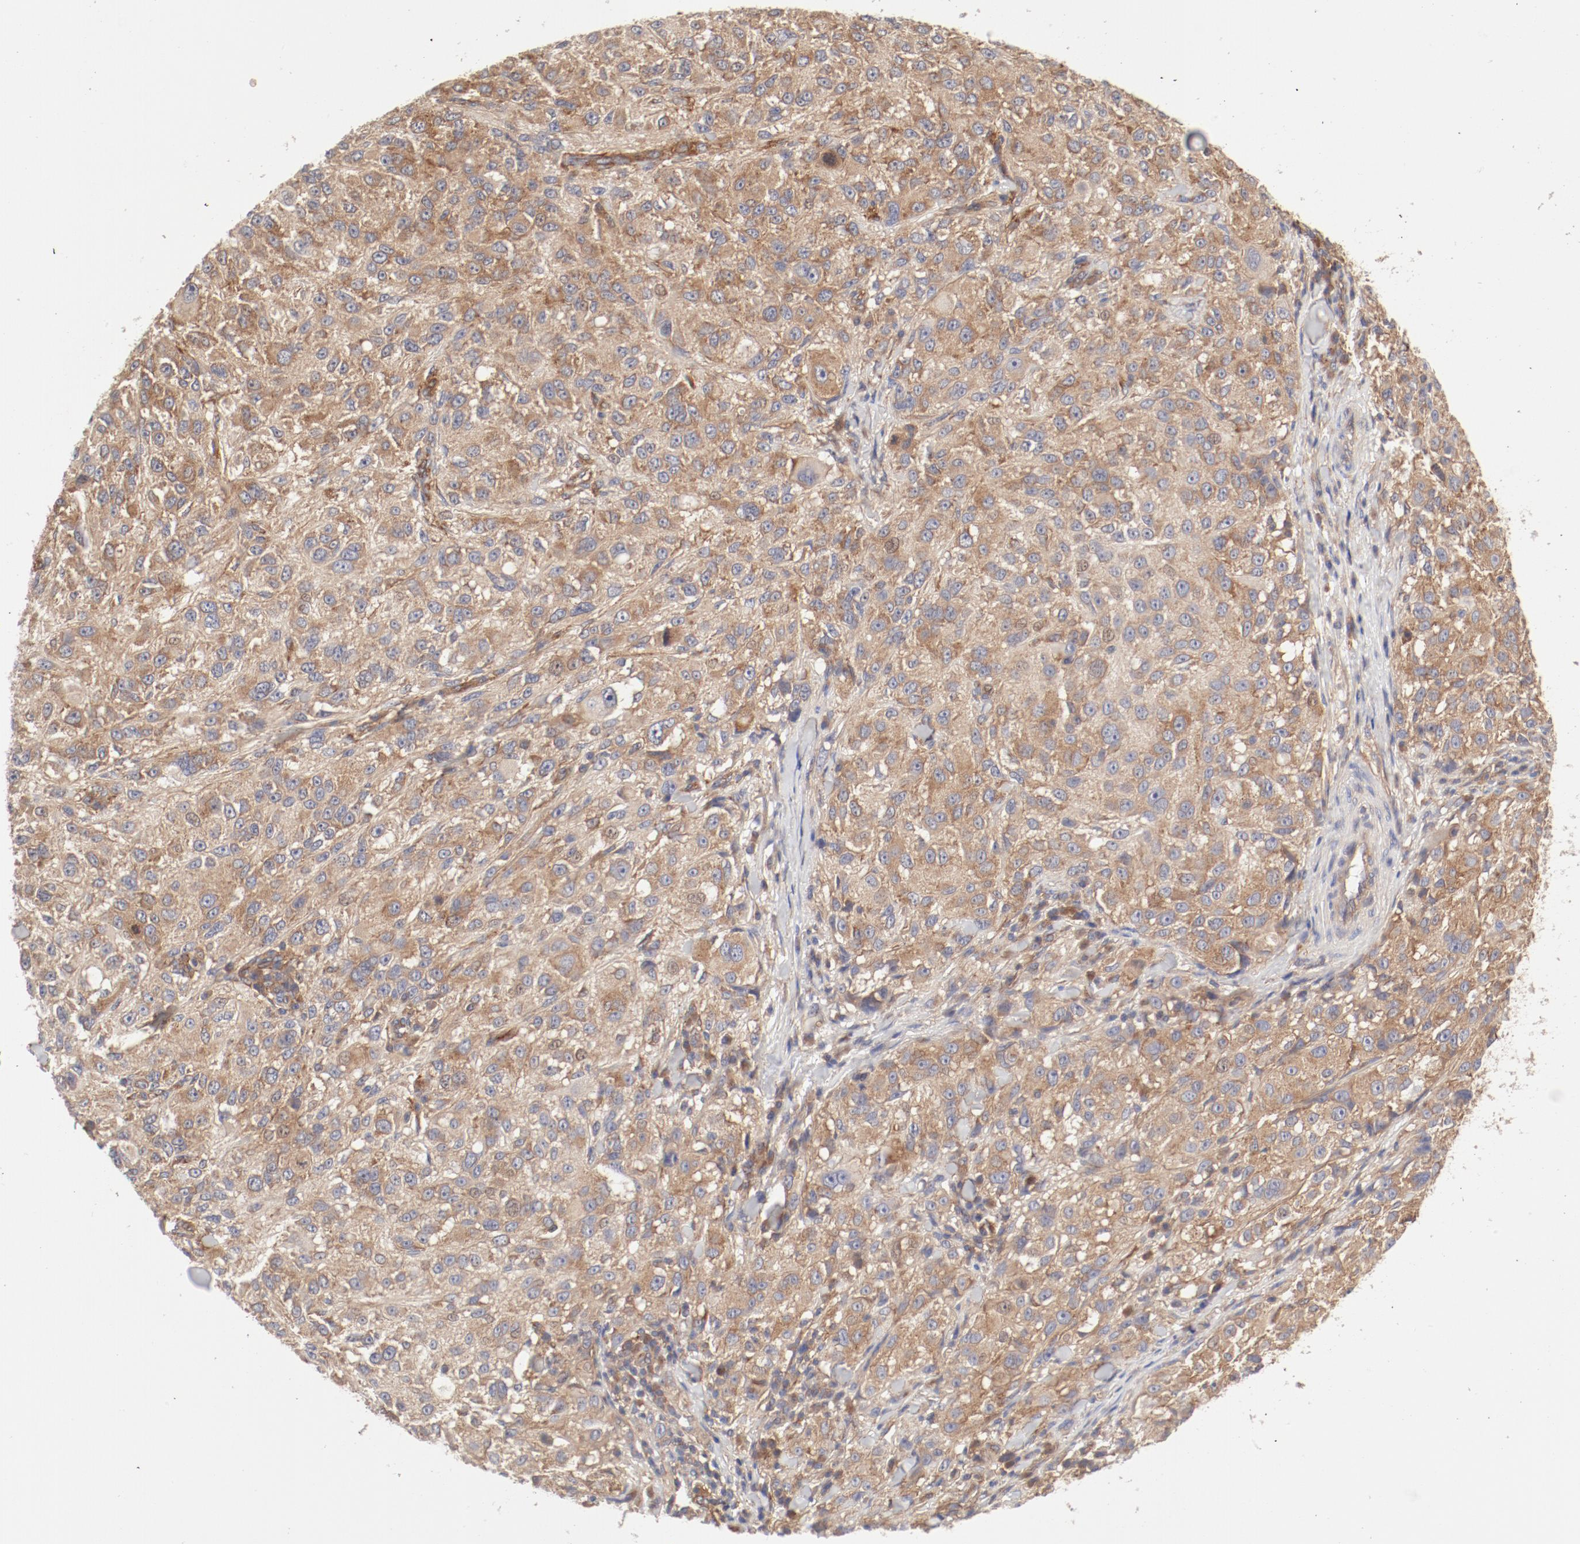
{"staining": {"intensity": "moderate", "quantity": ">75%", "location": "cytoplasmic/membranous"}, "tissue": "melanoma", "cell_type": "Tumor cells", "image_type": "cancer", "snomed": [{"axis": "morphology", "description": "Necrosis, NOS"}, {"axis": "morphology", "description": "Malignant melanoma, NOS"}, {"axis": "topography", "description": "Skin"}], "caption": "Immunohistochemical staining of malignant melanoma displays medium levels of moderate cytoplasmic/membranous protein positivity in approximately >75% of tumor cells.", "gene": "AP2A1", "patient": {"sex": "female", "age": 87}}